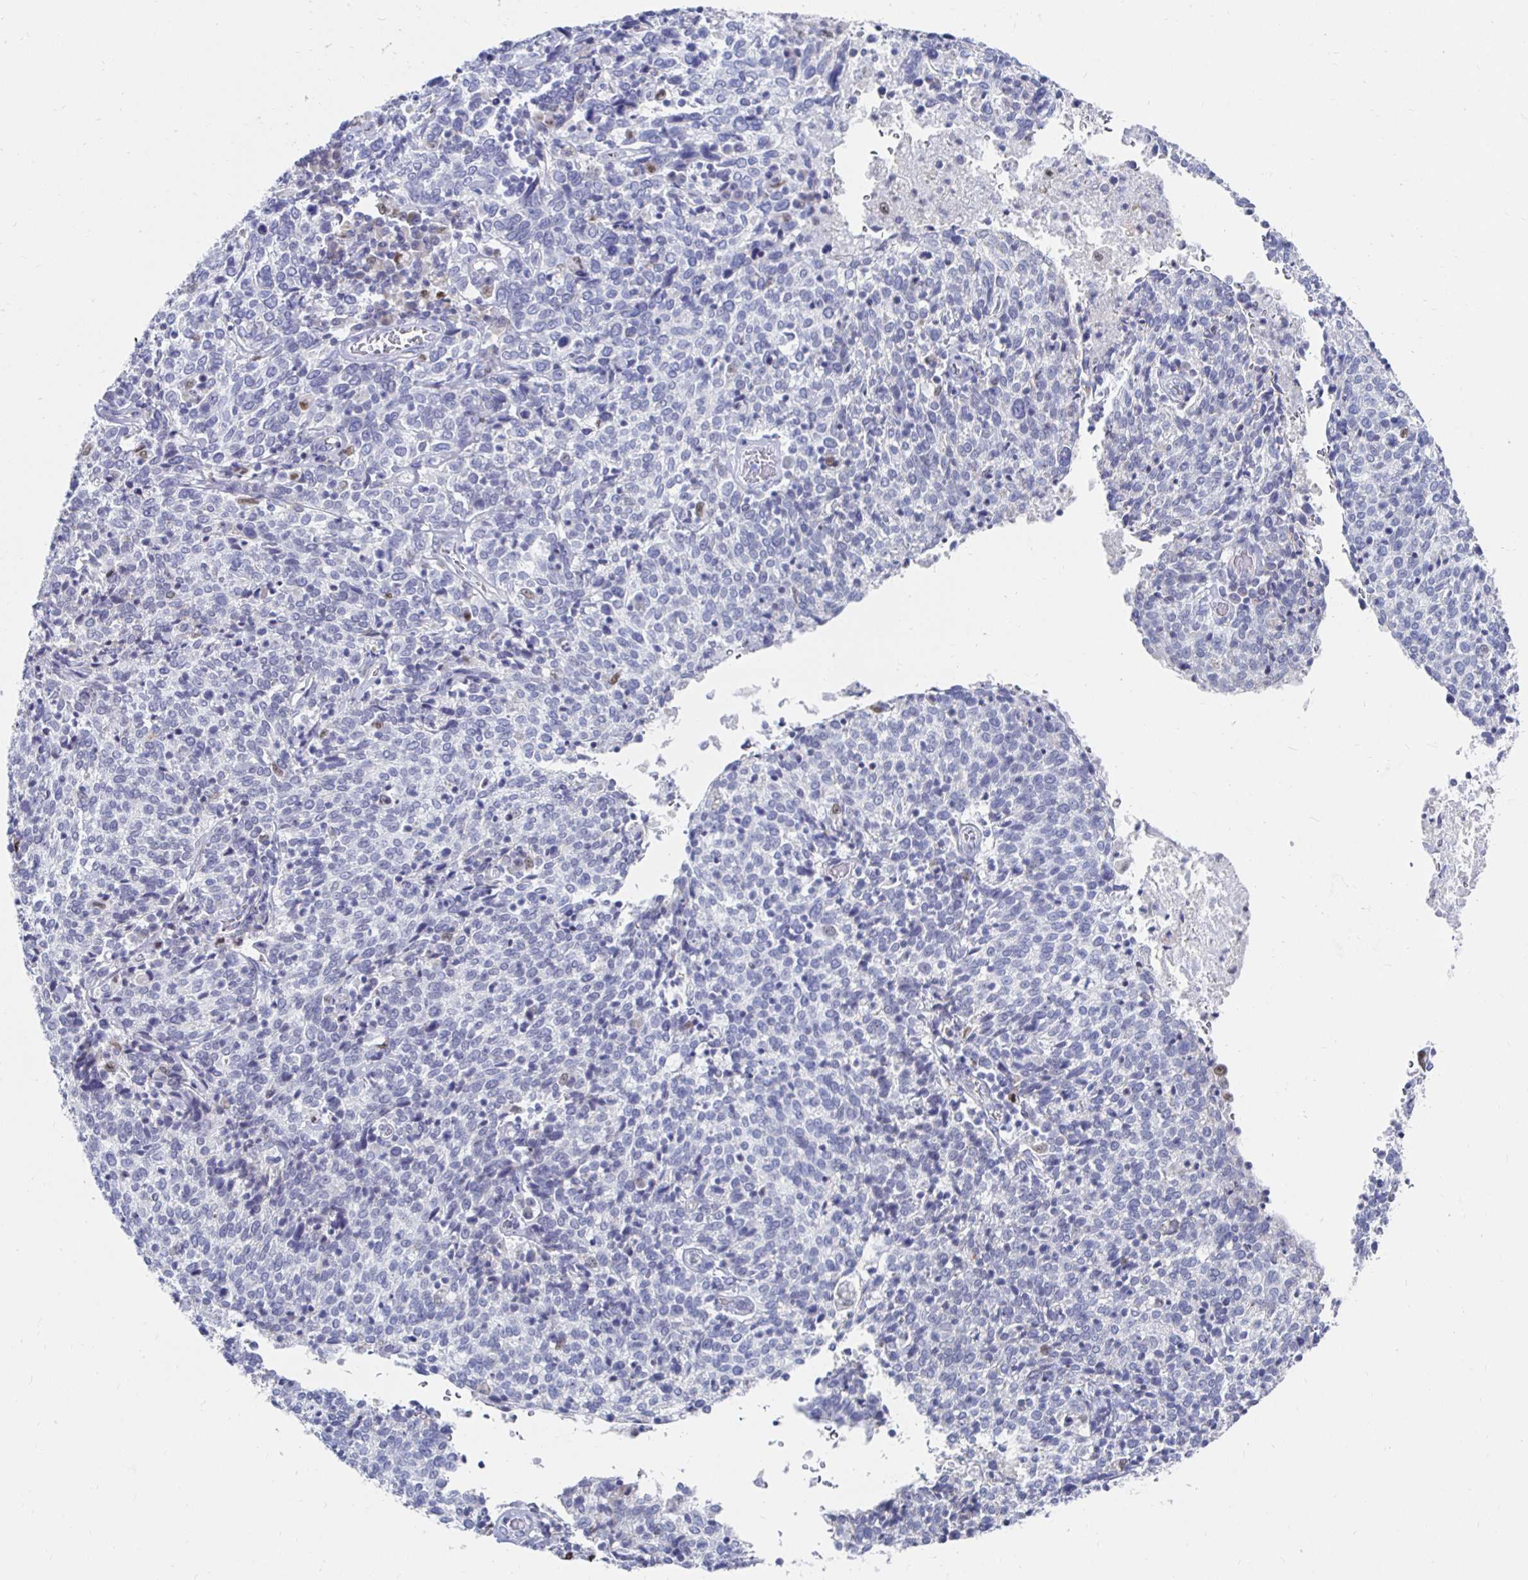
{"staining": {"intensity": "negative", "quantity": "none", "location": "none"}, "tissue": "cervical cancer", "cell_type": "Tumor cells", "image_type": "cancer", "snomed": [{"axis": "morphology", "description": "Squamous cell carcinoma, NOS"}, {"axis": "topography", "description": "Cervix"}], "caption": "This is an immunohistochemistry (IHC) micrograph of cervical cancer. There is no expression in tumor cells.", "gene": "NOCT", "patient": {"sex": "female", "age": 46}}